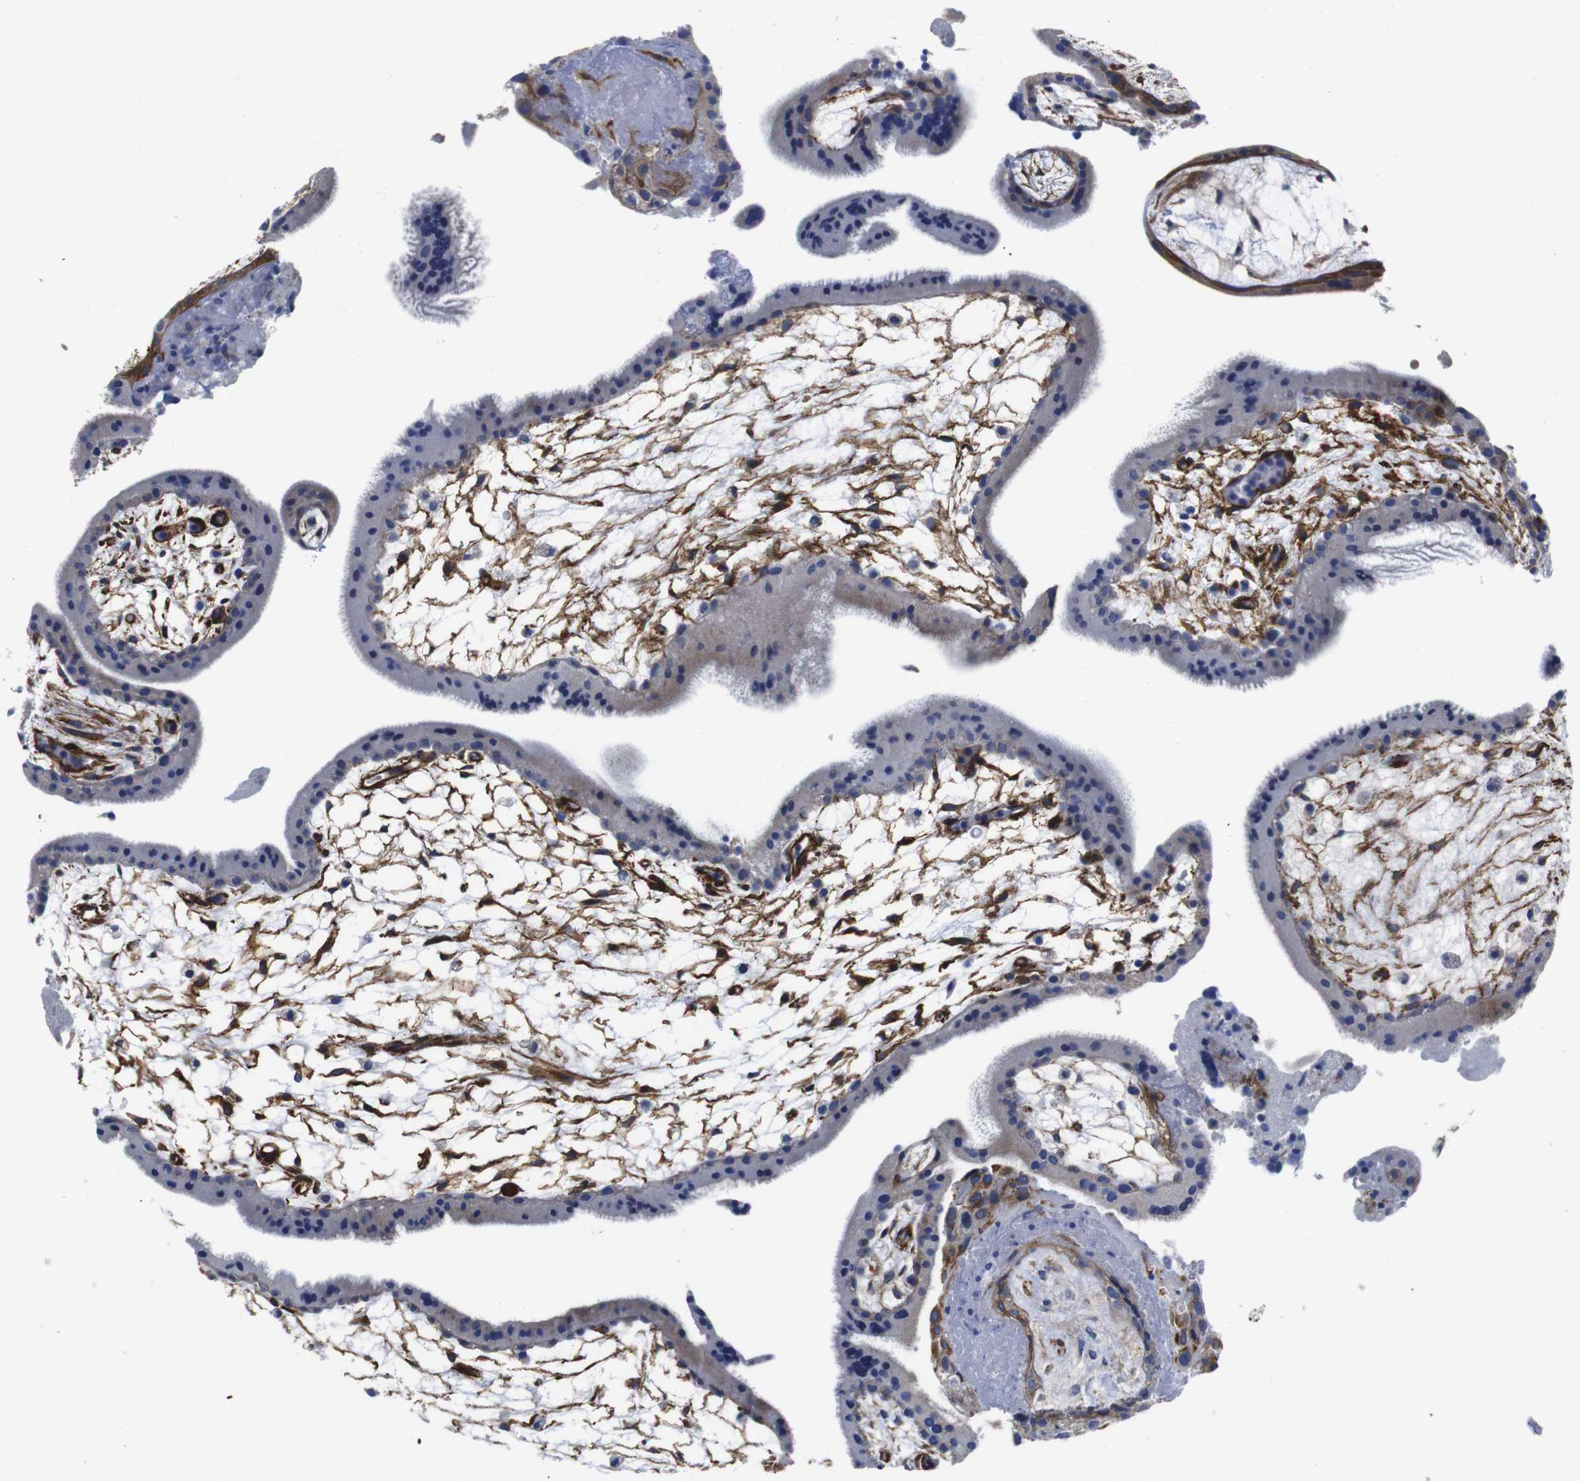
{"staining": {"intensity": "weak", "quantity": "<25%", "location": "cytoplasmic/membranous"}, "tissue": "placenta", "cell_type": "Trophoblastic cells", "image_type": "normal", "snomed": [{"axis": "morphology", "description": "Normal tissue, NOS"}, {"axis": "topography", "description": "Placenta"}], "caption": "Trophoblastic cells show no significant protein expression in normal placenta.", "gene": "WNT10A", "patient": {"sex": "female", "age": 19}}